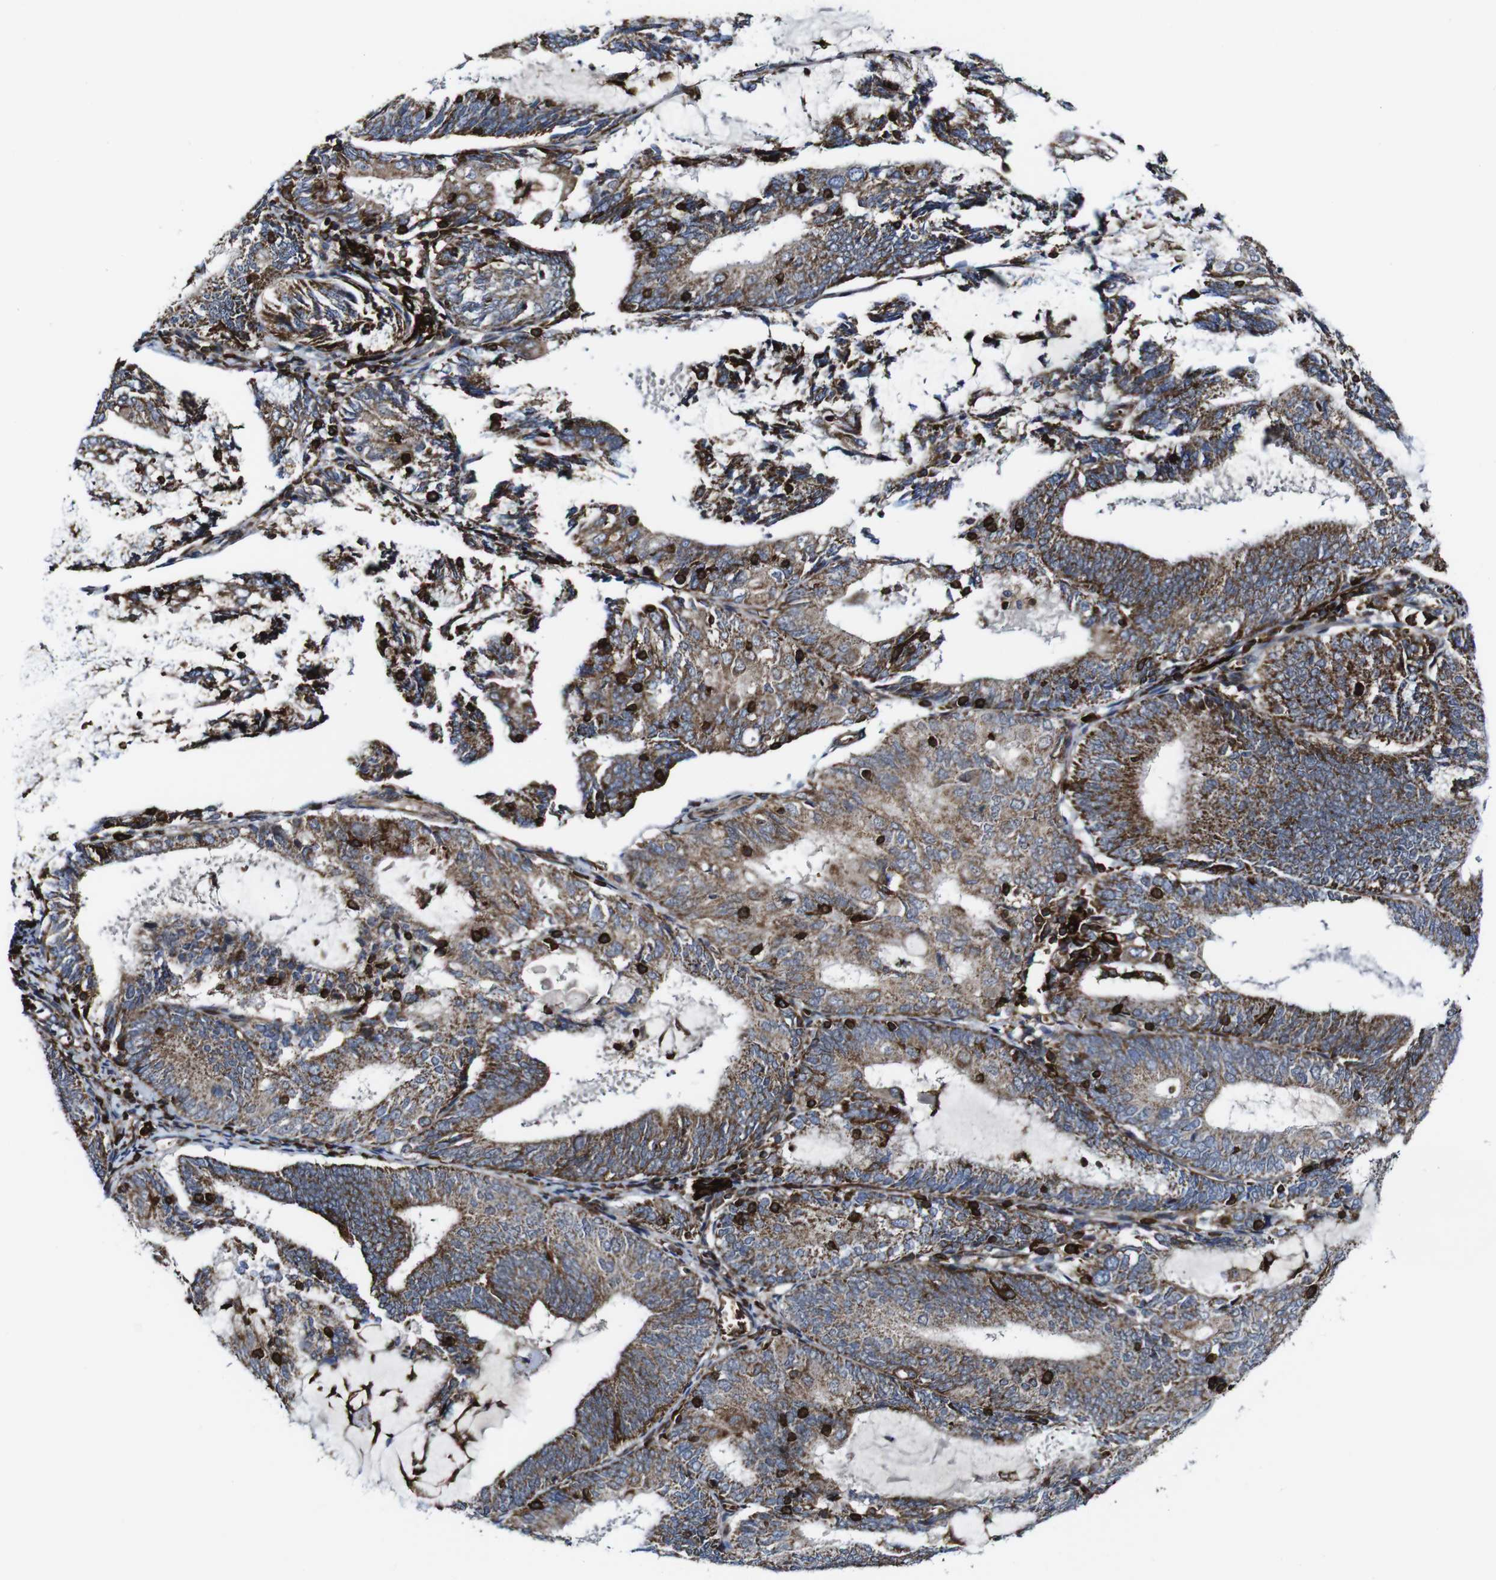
{"staining": {"intensity": "weak", "quantity": ">75%", "location": "cytoplasmic/membranous"}, "tissue": "endometrial cancer", "cell_type": "Tumor cells", "image_type": "cancer", "snomed": [{"axis": "morphology", "description": "Adenocarcinoma, NOS"}, {"axis": "topography", "description": "Endometrium"}], "caption": "A low amount of weak cytoplasmic/membranous positivity is seen in approximately >75% of tumor cells in adenocarcinoma (endometrial) tissue.", "gene": "JAK2", "patient": {"sex": "female", "age": 81}}